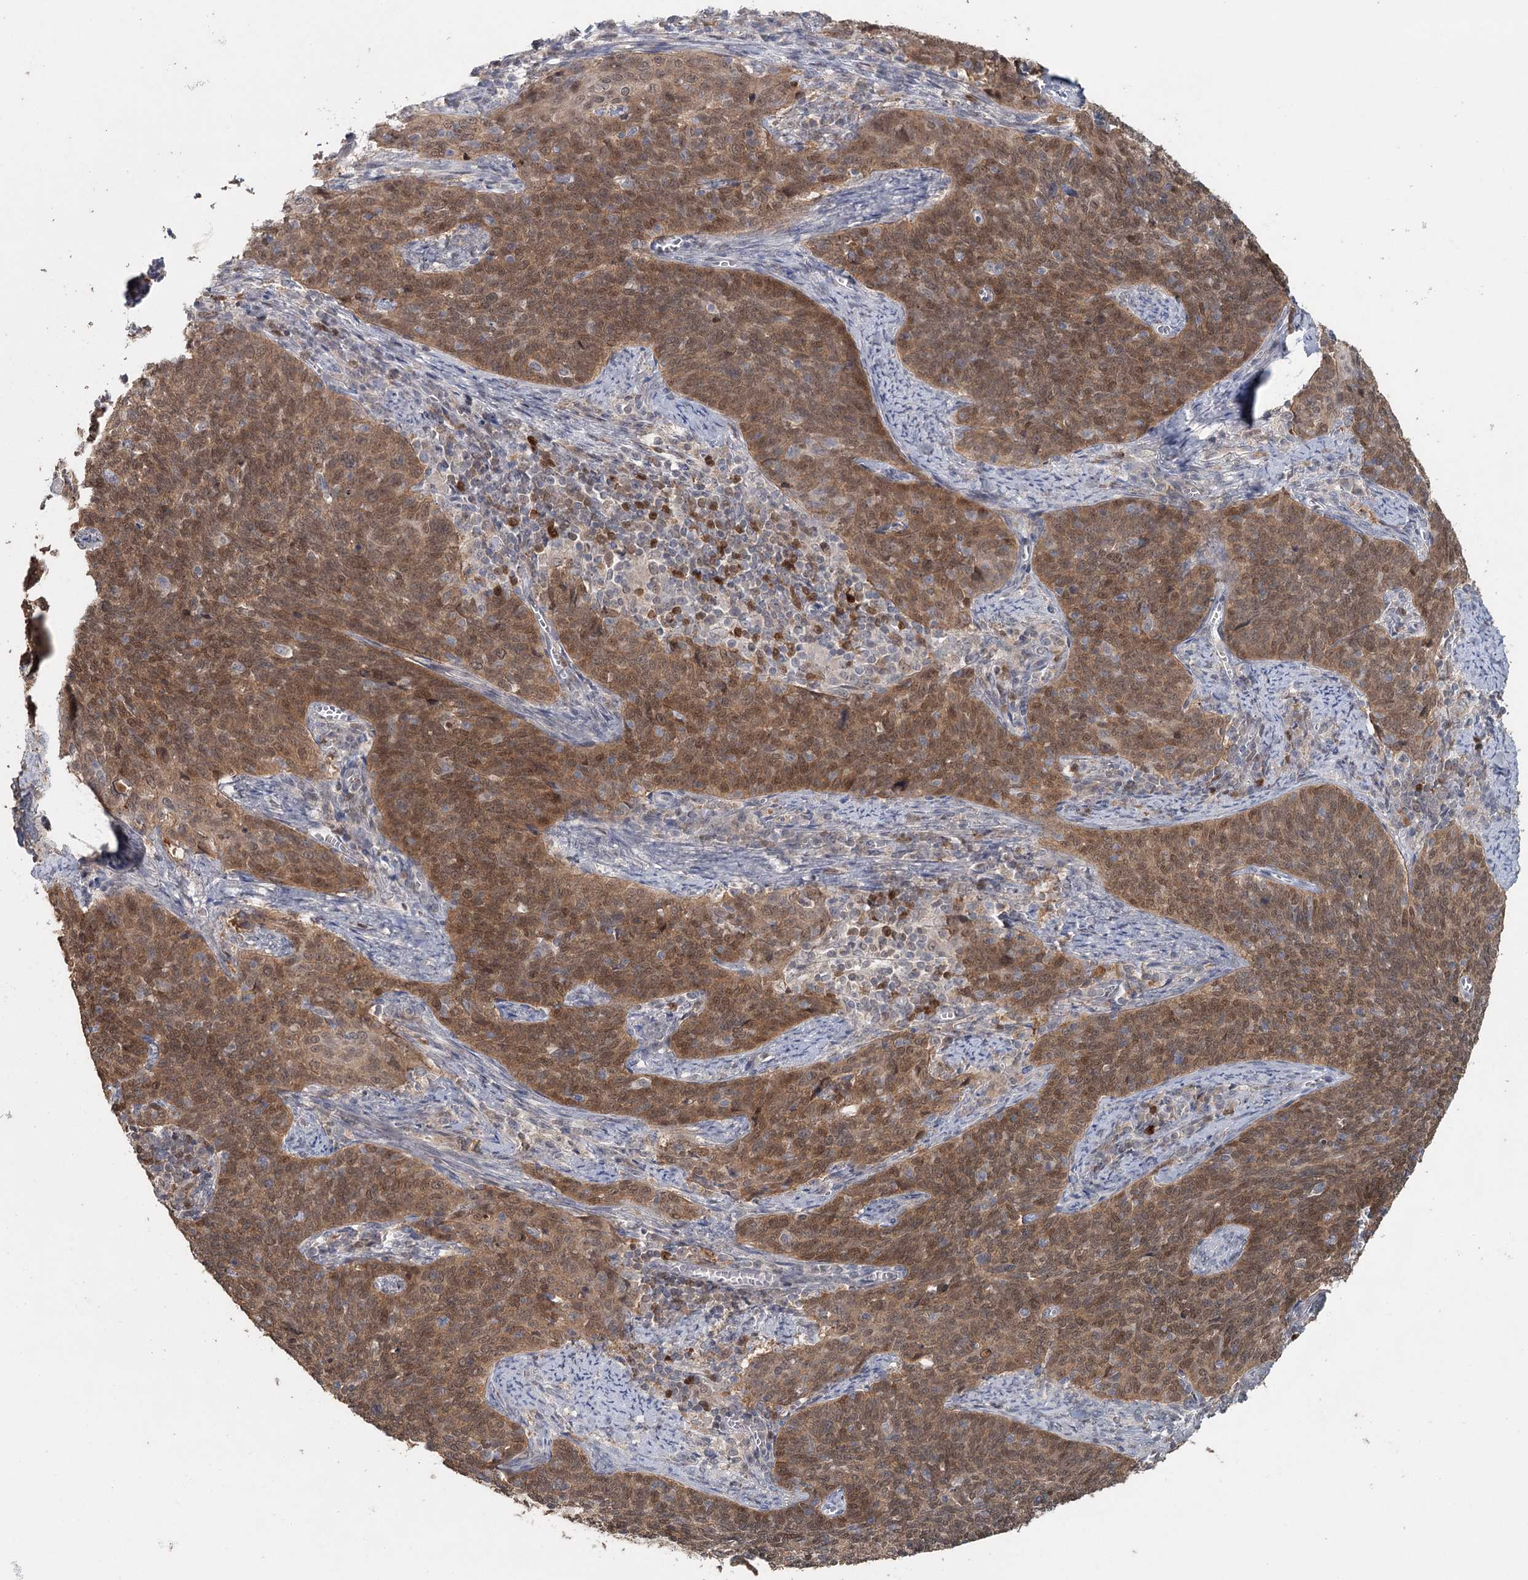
{"staining": {"intensity": "moderate", "quantity": ">75%", "location": "nuclear"}, "tissue": "cervical cancer", "cell_type": "Tumor cells", "image_type": "cancer", "snomed": [{"axis": "morphology", "description": "Squamous cell carcinoma, NOS"}, {"axis": "topography", "description": "Cervix"}], "caption": "Immunohistochemical staining of cervical cancer (squamous cell carcinoma) shows medium levels of moderate nuclear protein expression in approximately >75% of tumor cells.", "gene": "ADK", "patient": {"sex": "female", "age": 39}}